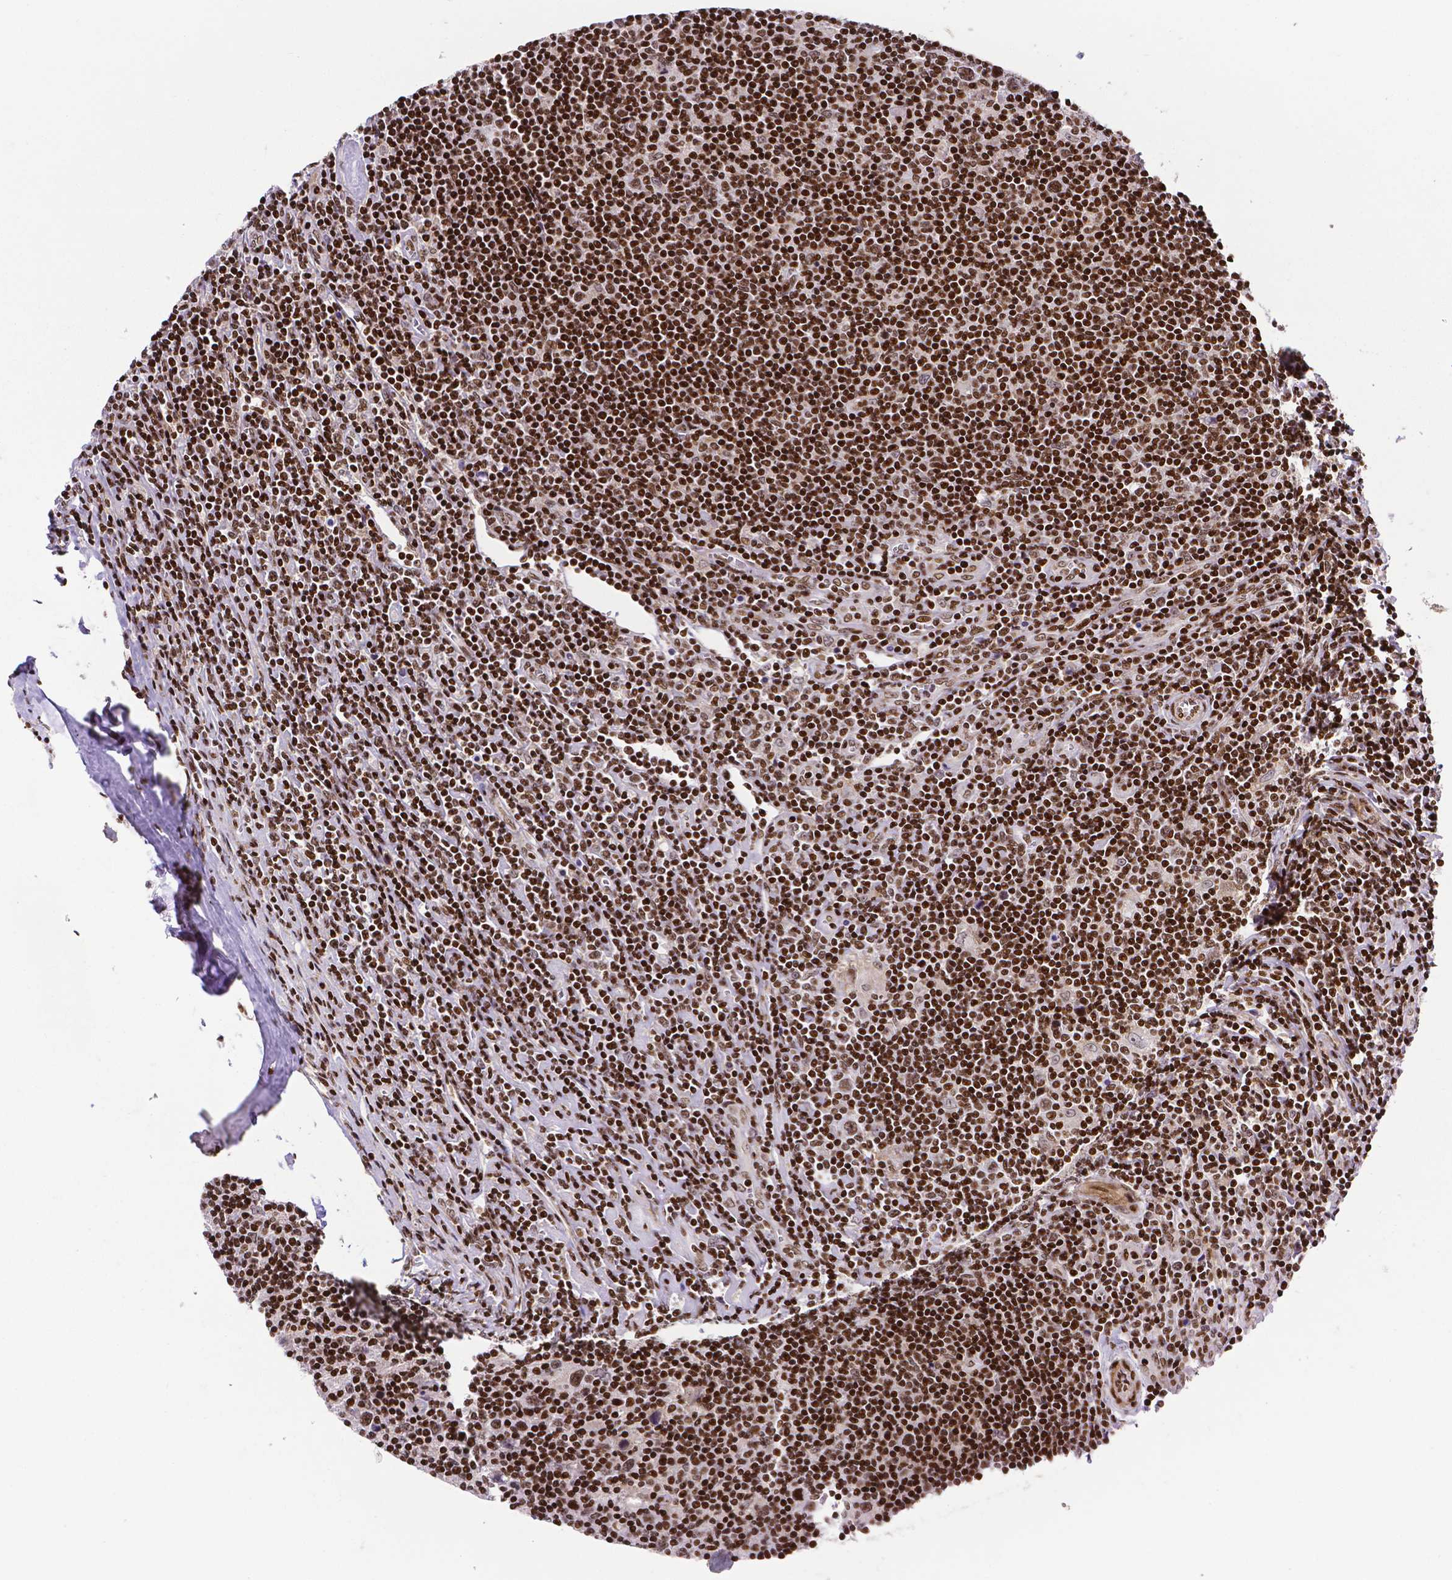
{"staining": {"intensity": "weak", "quantity": ">75%", "location": "nuclear"}, "tissue": "lymphoma", "cell_type": "Tumor cells", "image_type": "cancer", "snomed": [{"axis": "morphology", "description": "Hodgkin's disease, NOS"}, {"axis": "topography", "description": "Lymph node"}], "caption": "Protein expression analysis of lymphoma displays weak nuclear staining in approximately >75% of tumor cells. The staining is performed using DAB brown chromogen to label protein expression. The nuclei are counter-stained blue using hematoxylin.", "gene": "CTCF", "patient": {"sex": "male", "age": 40}}